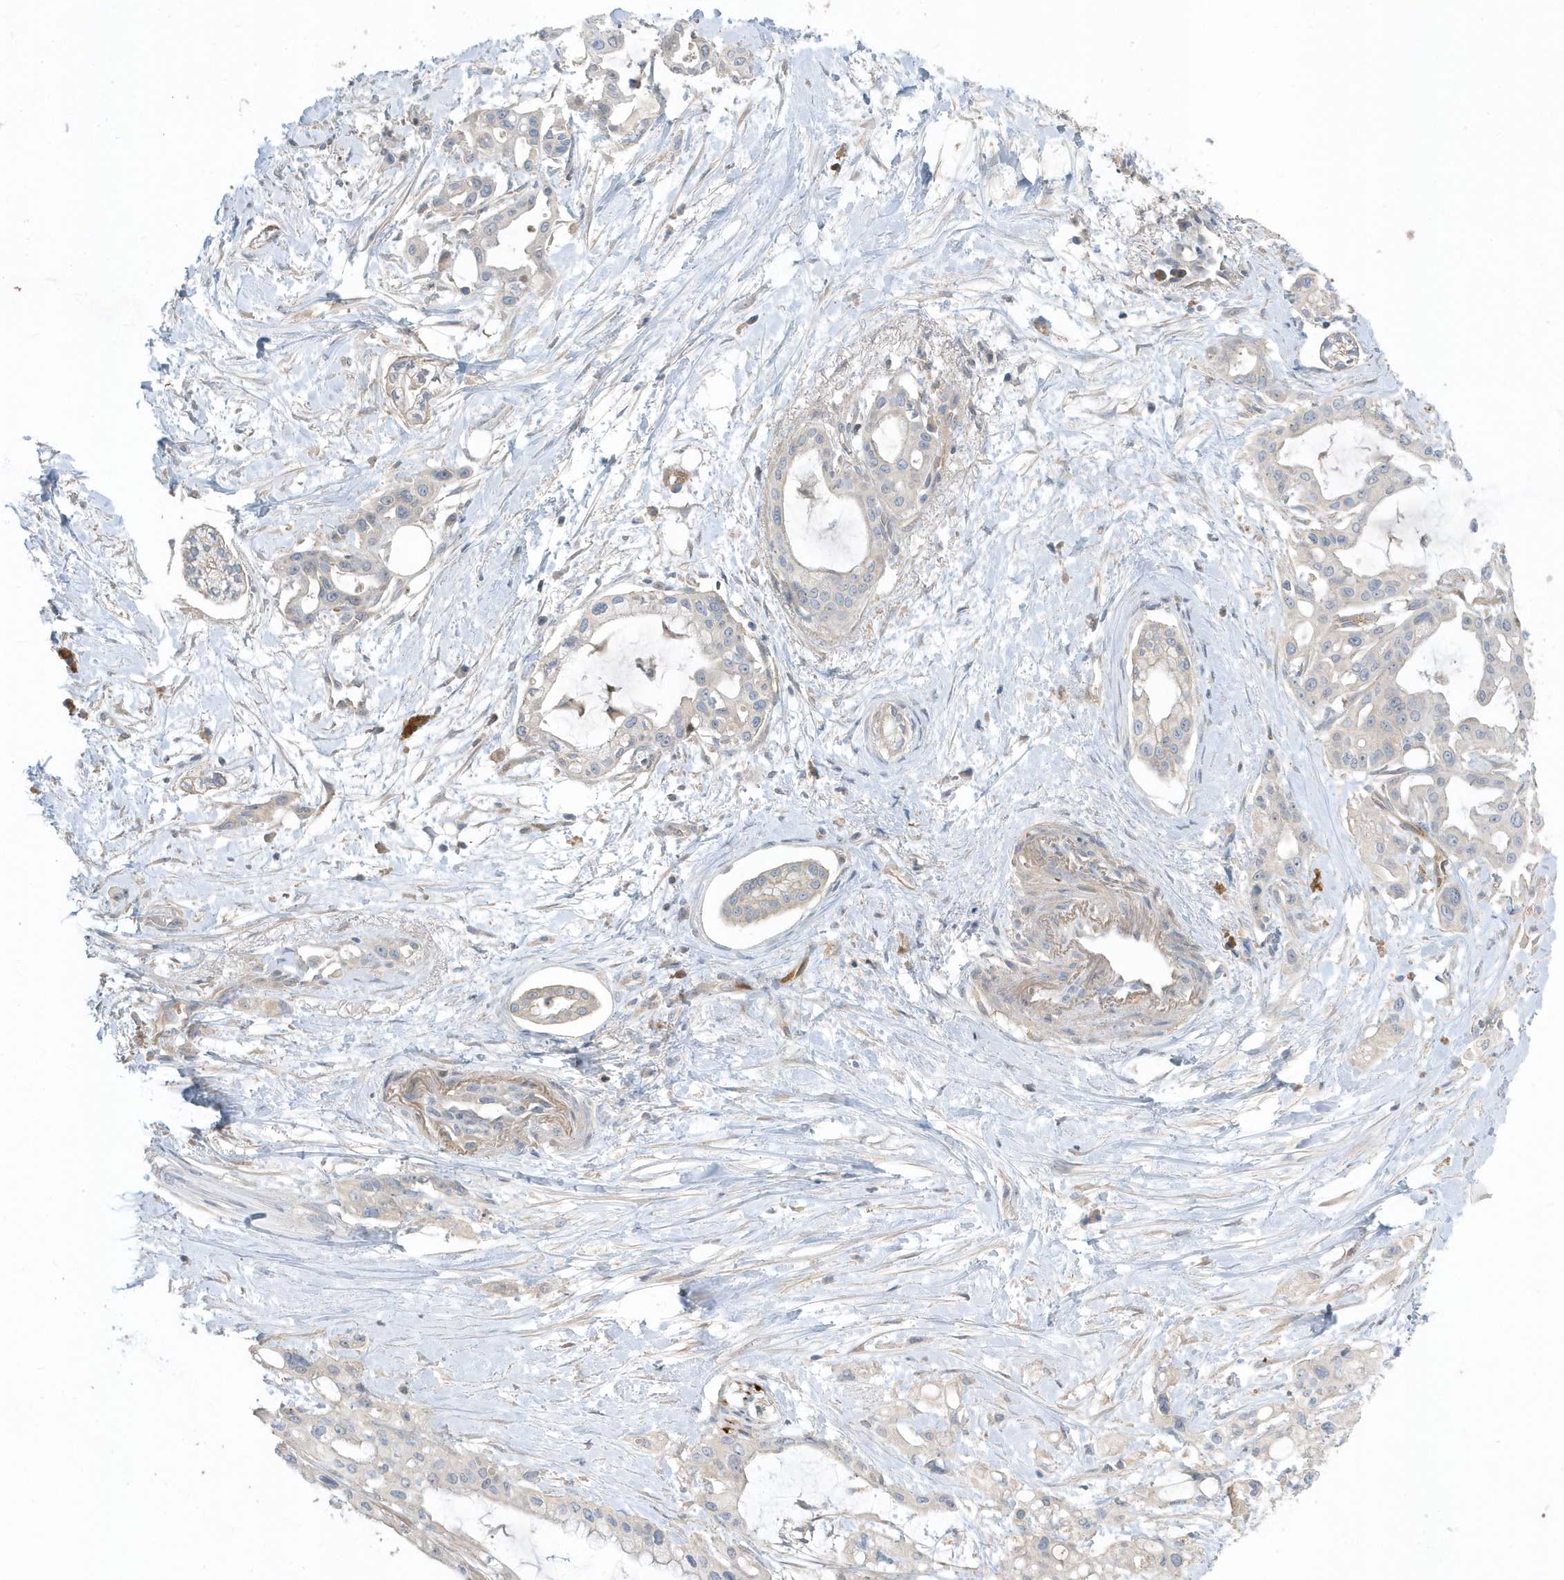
{"staining": {"intensity": "negative", "quantity": "none", "location": "none"}, "tissue": "pancreatic cancer", "cell_type": "Tumor cells", "image_type": "cancer", "snomed": [{"axis": "morphology", "description": "Adenocarcinoma, NOS"}, {"axis": "topography", "description": "Pancreas"}], "caption": "Immunohistochemistry (IHC) of human pancreatic cancer (adenocarcinoma) demonstrates no expression in tumor cells. The staining is performed using DAB brown chromogen with nuclei counter-stained in using hematoxylin.", "gene": "USP53", "patient": {"sex": "male", "age": 68}}